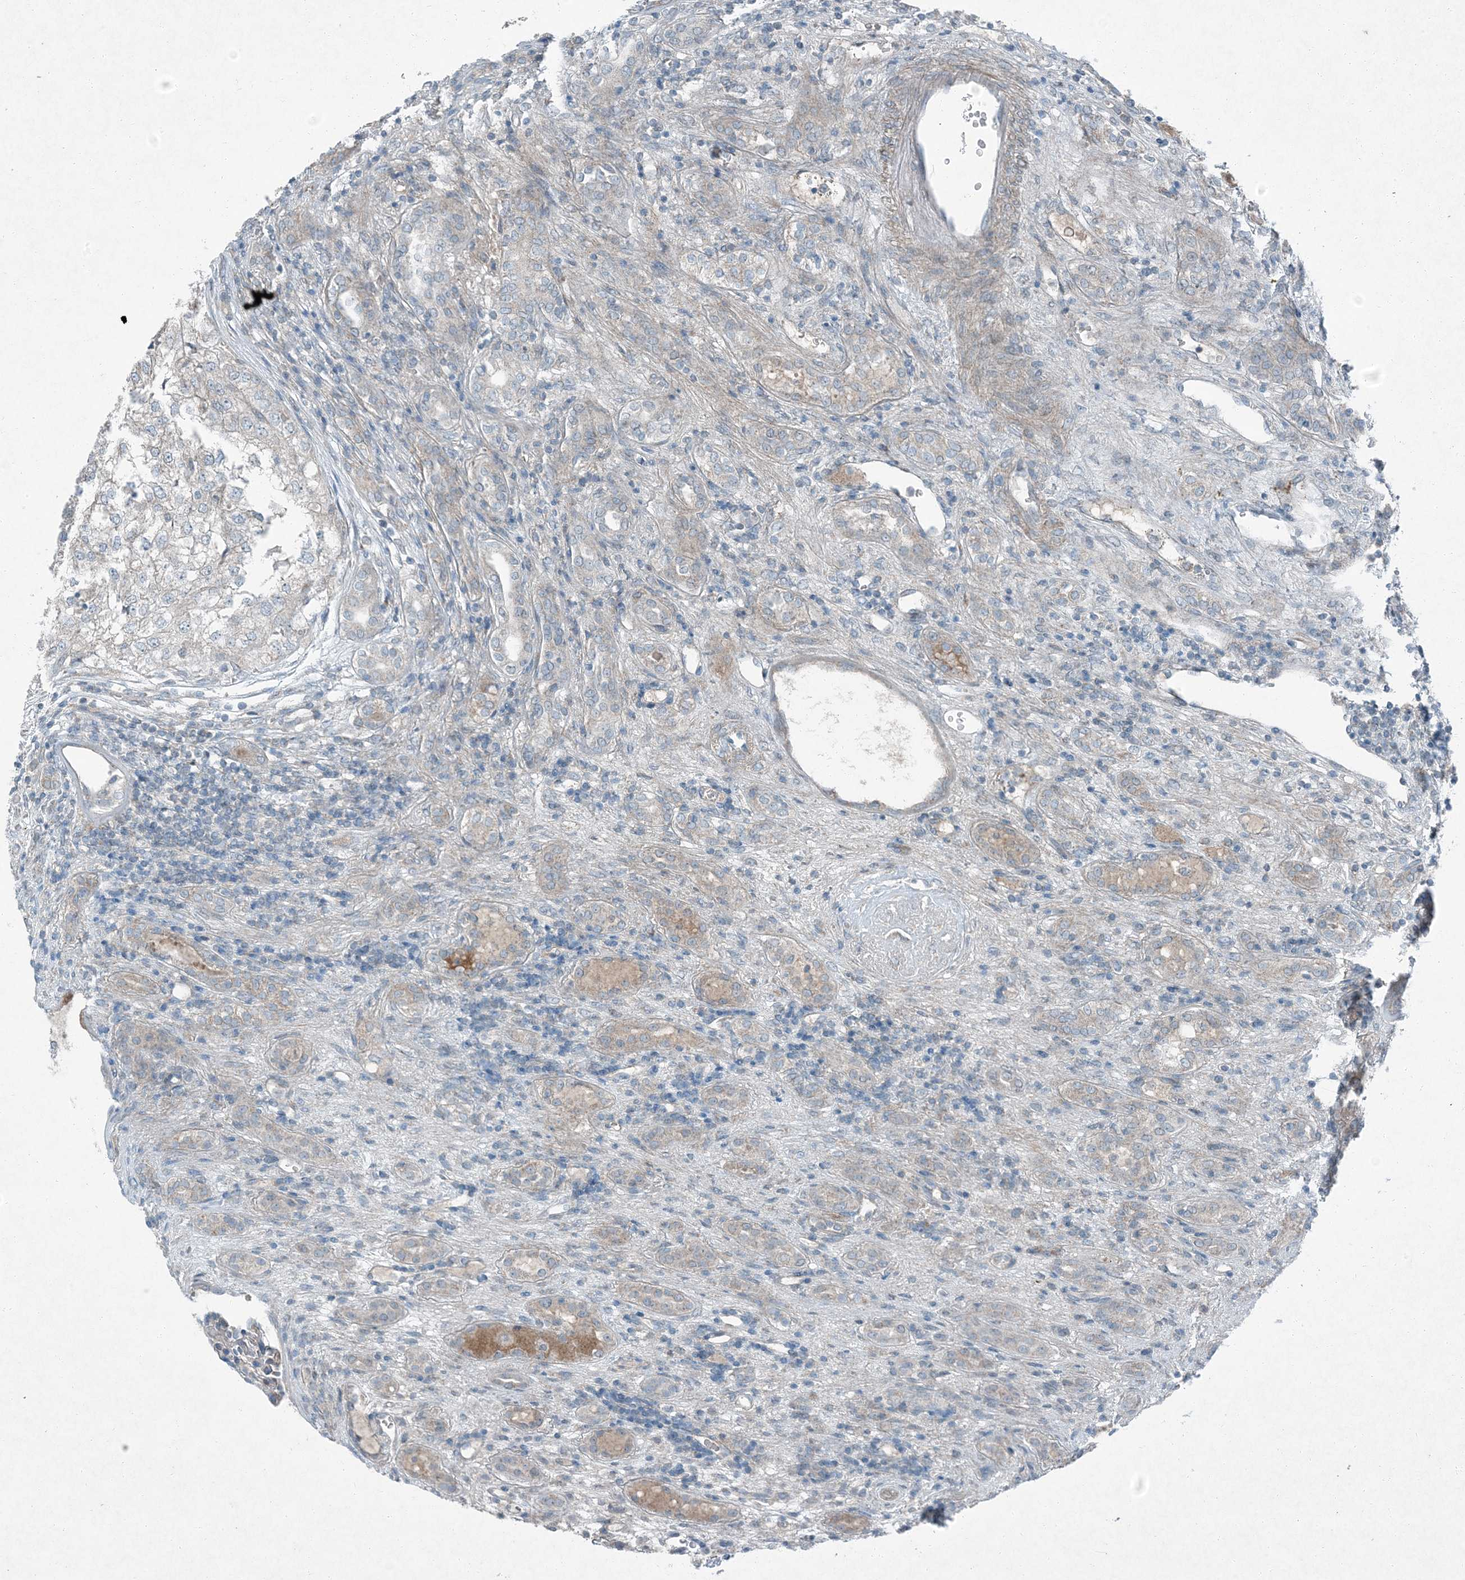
{"staining": {"intensity": "negative", "quantity": "none", "location": "none"}, "tissue": "renal cancer", "cell_type": "Tumor cells", "image_type": "cancer", "snomed": [{"axis": "morphology", "description": "Adenocarcinoma, NOS"}, {"axis": "topography", "description": "Kidney"}], "caption": "The photomicrograph demonstrates no staining of tumor cells in renal cancer (adenocarcinoma).", "gene": "APOM", "patient": {"sex": "female", "age": 54}}